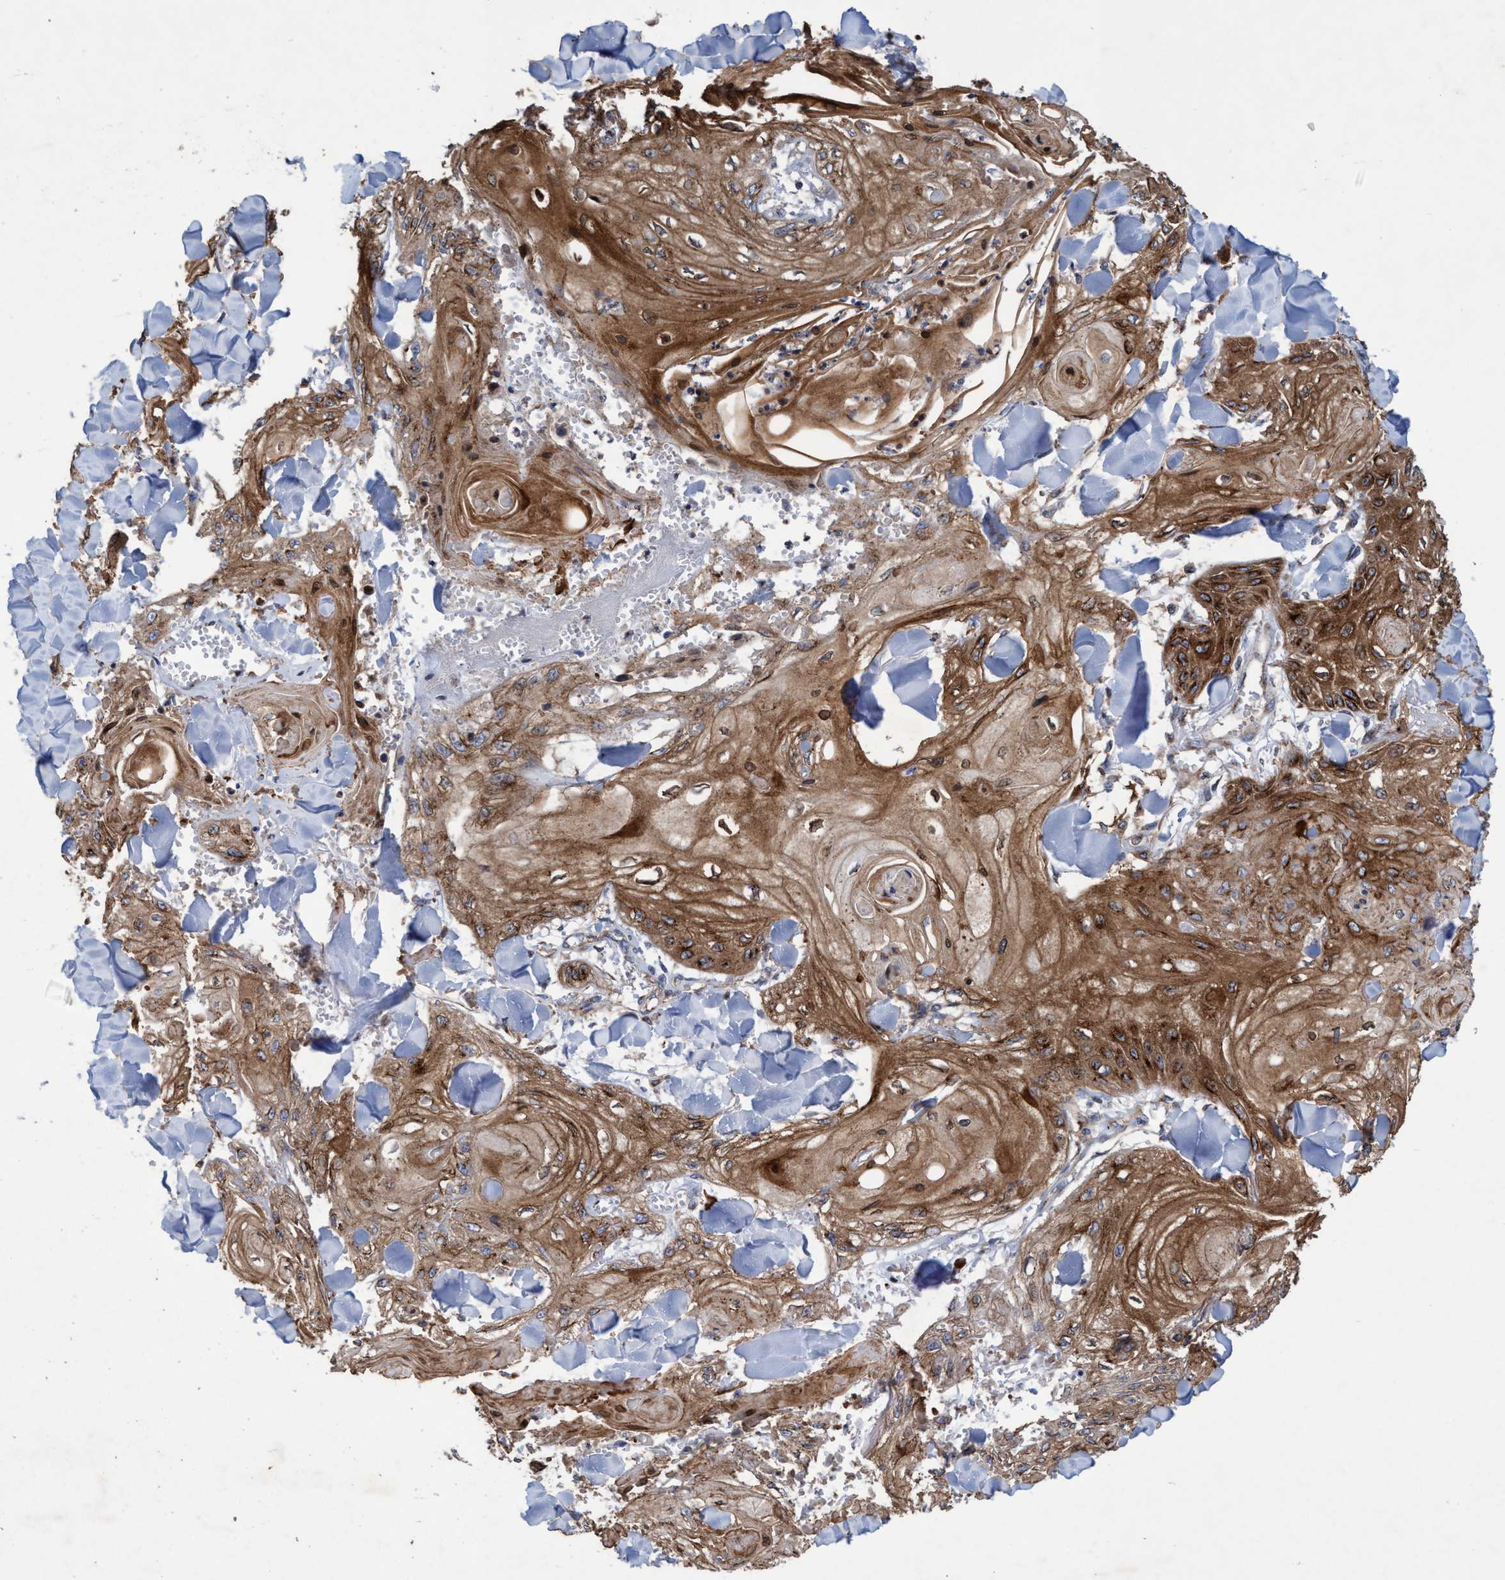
{"staining": {"intensity": "strong", "quantity": ">75%", "location": "cytoplasmic/membranous"}, "tissue": "skin cancer", "cell_type": "Tumor cells", "image_type": "cancer", "snomed": [{"axis": "morphology", "description": "Squamous cell carcinoma, NOS"}, {"axis": "topography", "description": "Skin"}], "caption": "Immunohistochemistry (DAB) staining of human skin squamous cell carcinoma reveals strong cytoplasmic/membranous protein expression in approximately >75% of tumor cells. The staining was performed using DAB (3,3'-diaminobenzidine) to visualize the protein expression in brown, while the nuclei were stained in blue with hematoxylin (Magnification: 20x).", "gene": "BICD2", "patient": {"sex": "male", "age": 74}}